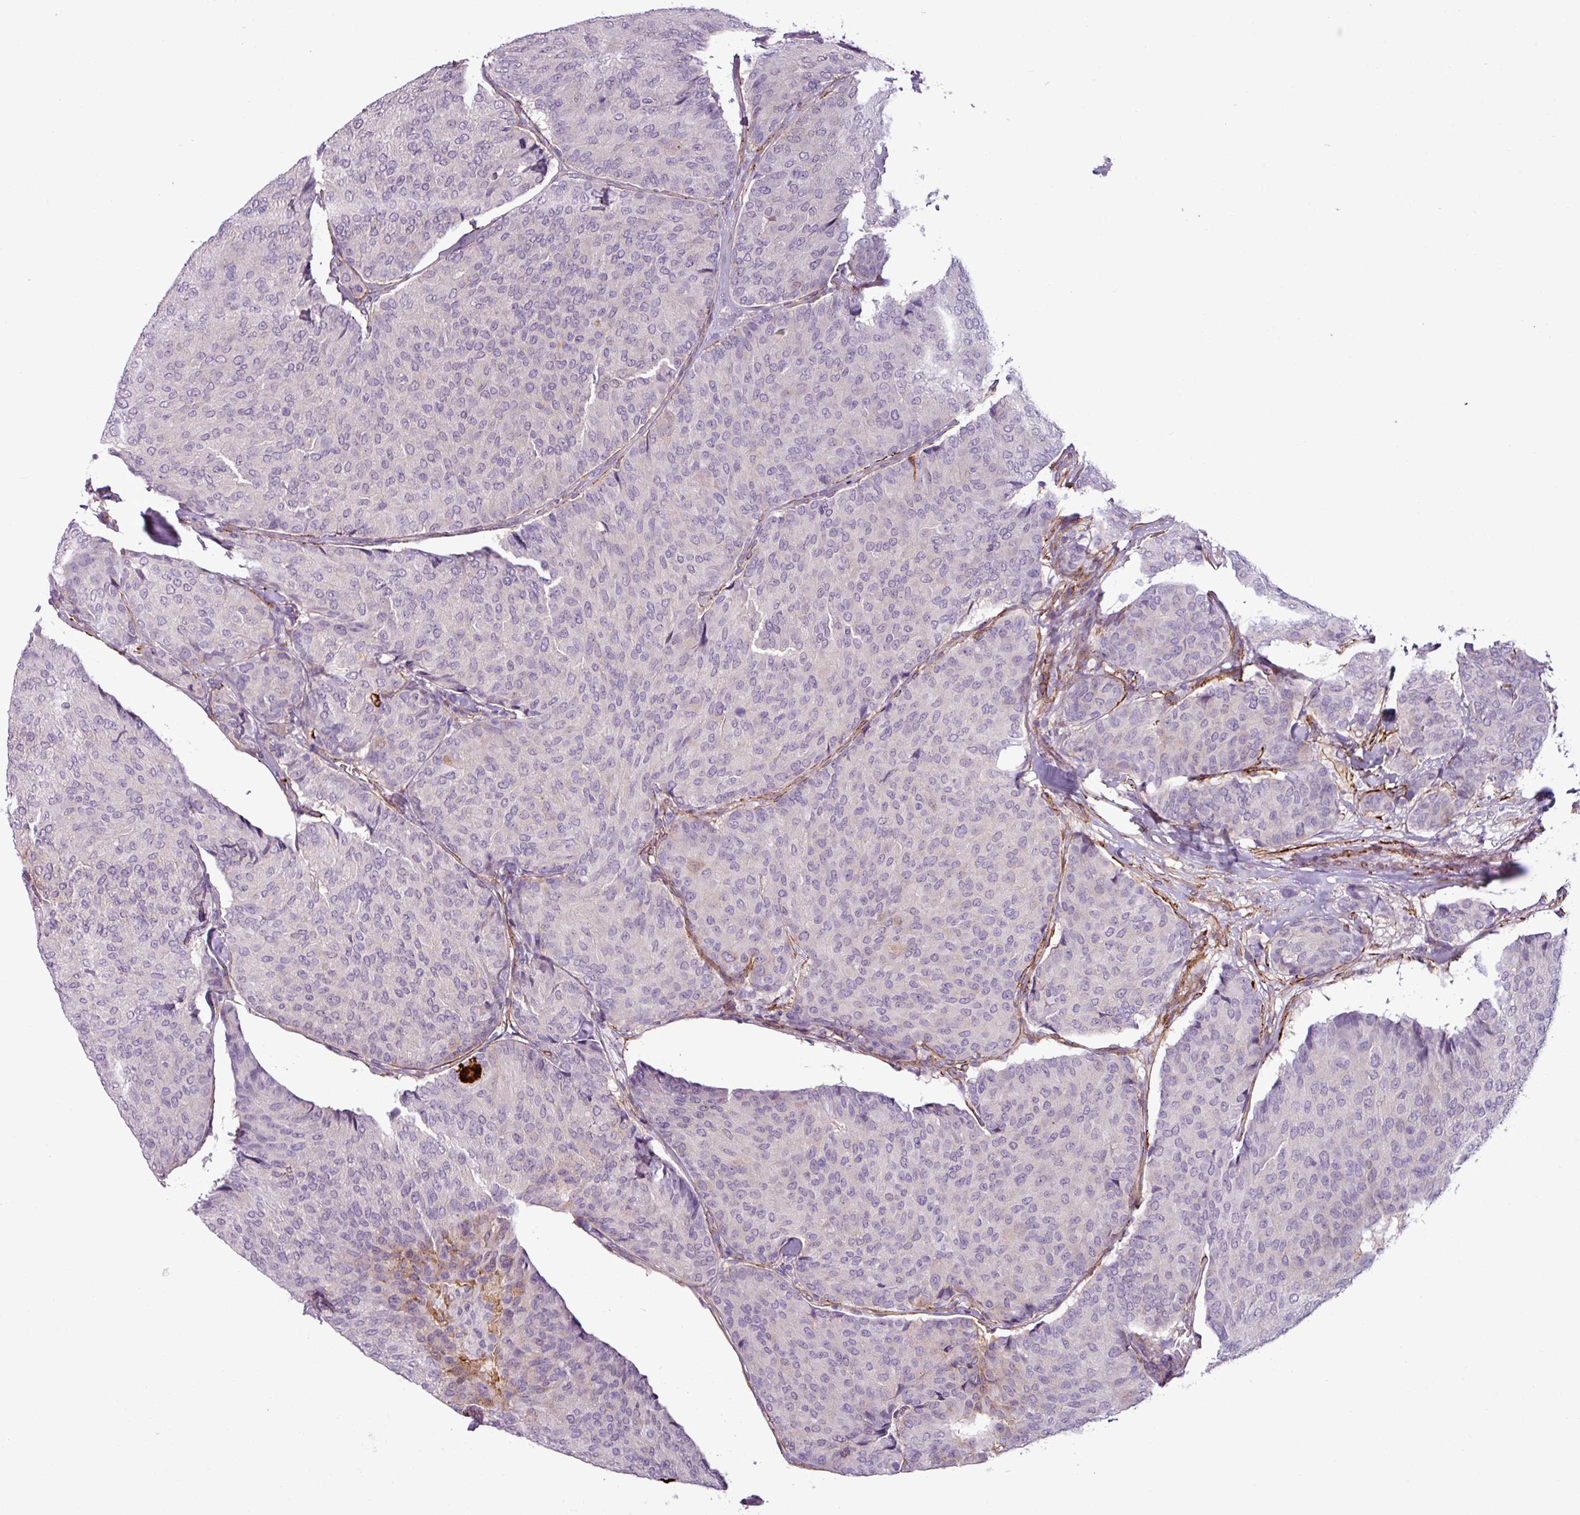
{"staining": {"intensity": "negative", "quantity": "none", "location": "none"}, "tissue": "breast cancer", "cell_type": "Tumor cells", "image_type": "cancer", "snomed": [{"axis": "morphology", "description": "Duct carcinoma"}, {"axis": "topography", "description": "Breast"}], "caption": "DAB (3,3'-diaminobenzidine) immunohistochemical staining of breast cancer displays no significant expression in tumor cells.", "gene": "ATP10A", "patient": {"sex": "female", "age": 75}}